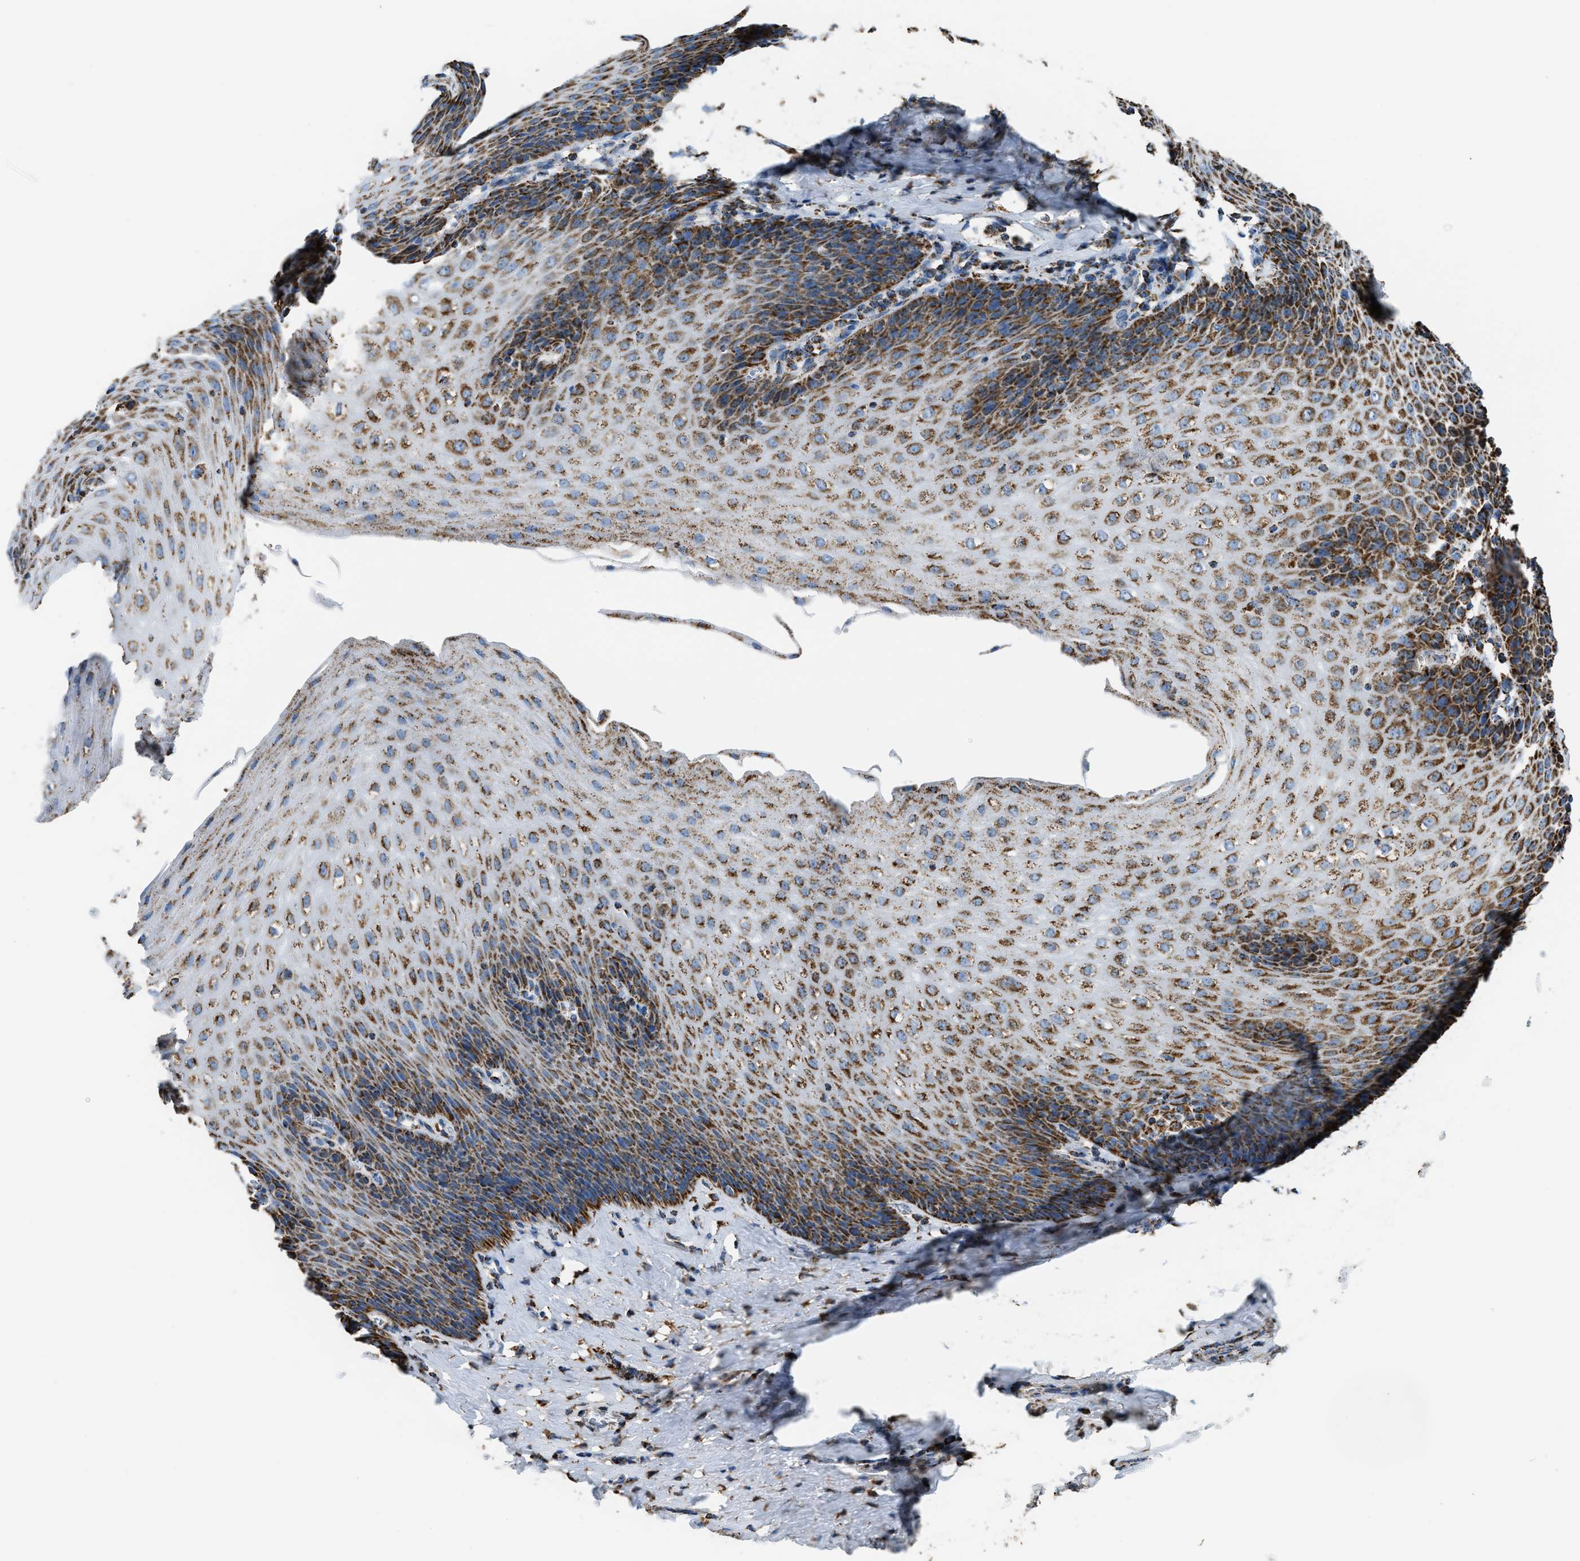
{"staining": {"intensity": "moderate", "quantity": ">75%", "location": "cytoplasmic/membranous"}, "tissue": "esophagus", "cell_type": "Squamous epithelial cells", "image_type": "normal", "snomed": [{"axis": "morphology", "description": "Normal tissue, NOS"}, {"axis": "topography", "description": "Esophagus"}], "caption": "Immunohistochemistry (IHC) photomicrograph of unremarkable human esophagus stained for a protein (brown), which reveals medium levels of moderate cytoplasmic/membranous expression in approximately >75% of squamous epithelial cells.", "gene": "ETFB", "patient": {"sex": "female", "age": 61}}